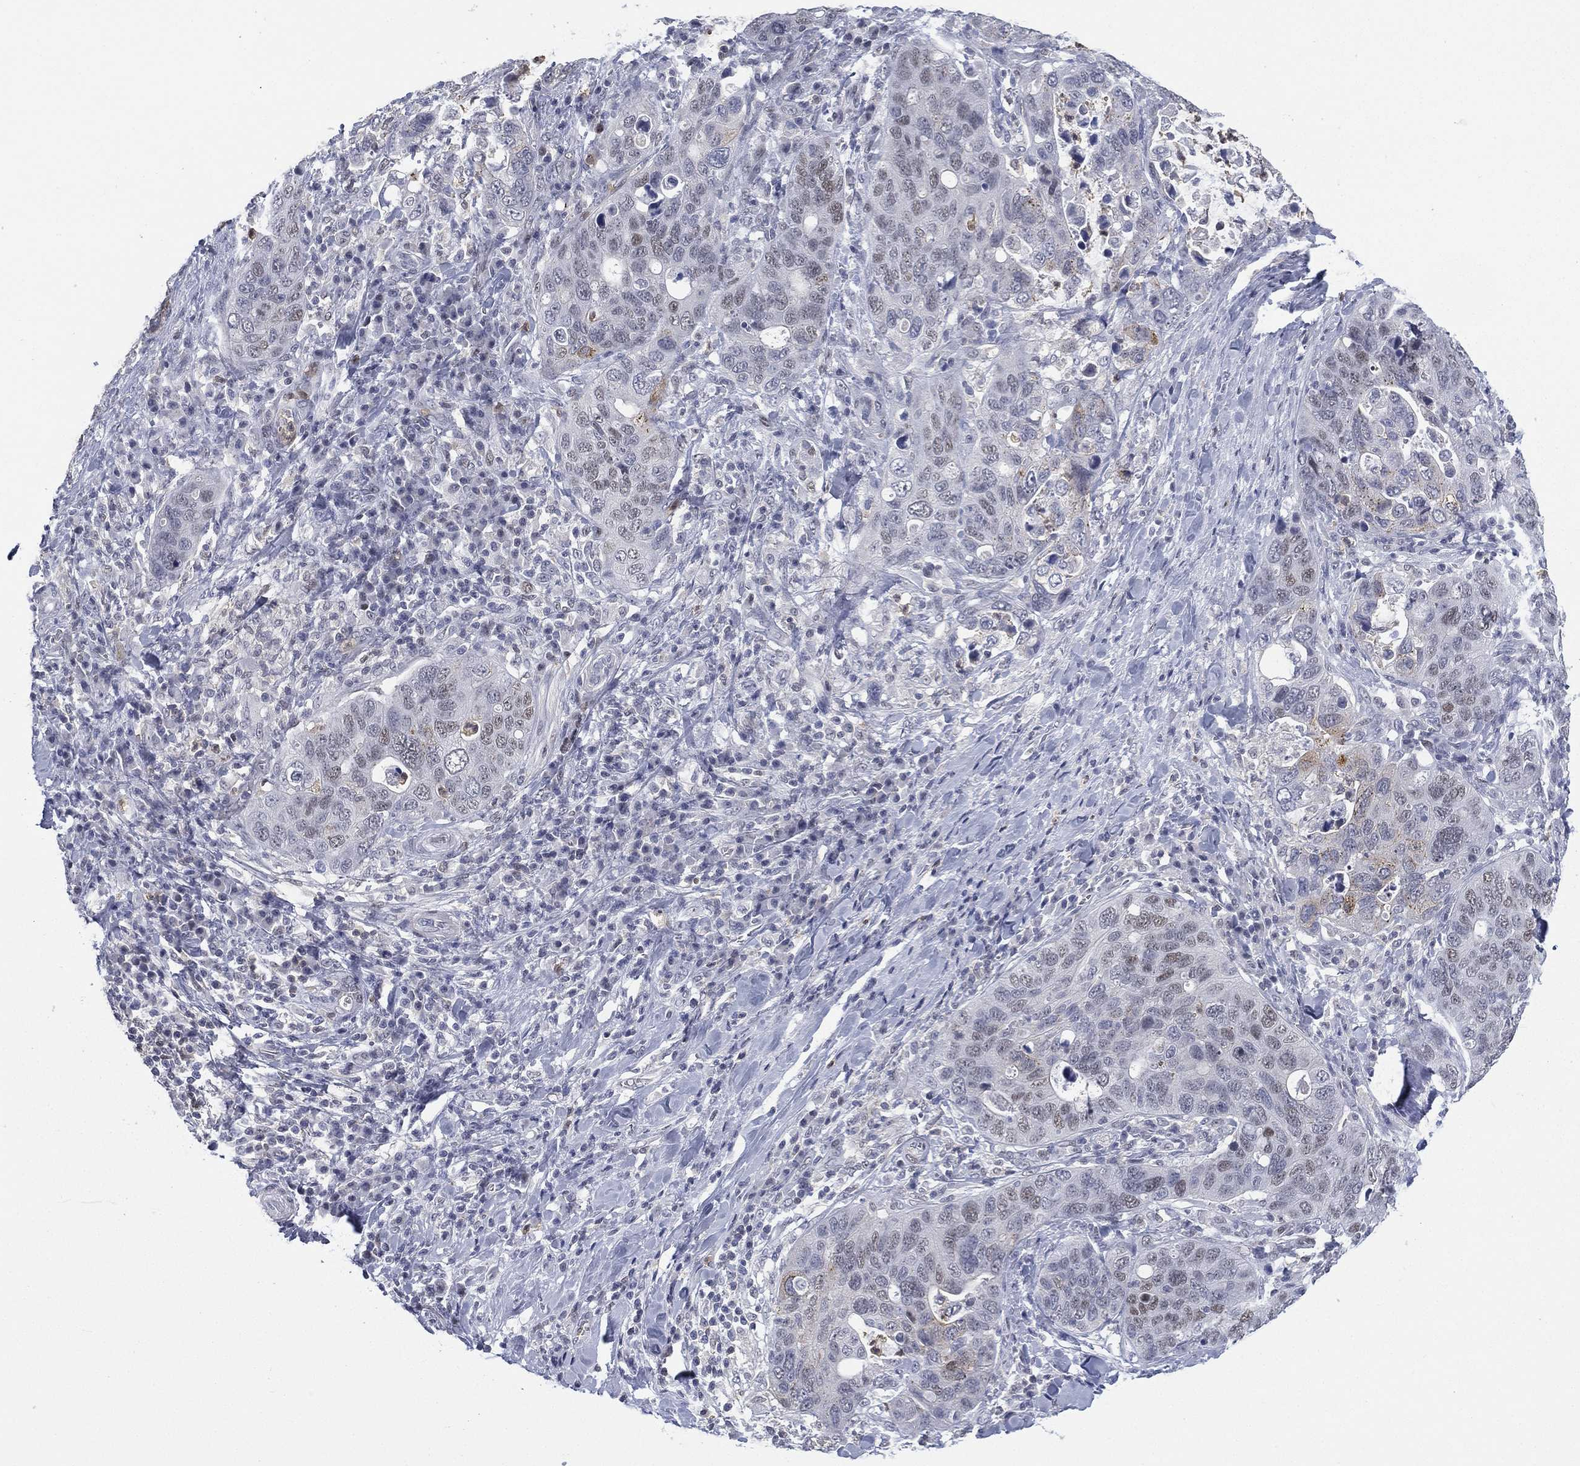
{"staining": {"intensity": "negative", "quantity": "none", "location": "none"}, "tissue": "stomach cancer", "cell_type": "Tumor cells", "image_type": "cancer", "snomed": [{"axis": "morphology", "description": "Adenocarcinoma, NOS"}, {"axis": "topography", "description": "Stomach"}], "caption": "This is a image of immunohistochemistry (IHC) staining of stomach cancer, which shows no staining in tumor cells.", "gene": "ZNF711", "patient": {"sex": "male", "age": 54}}